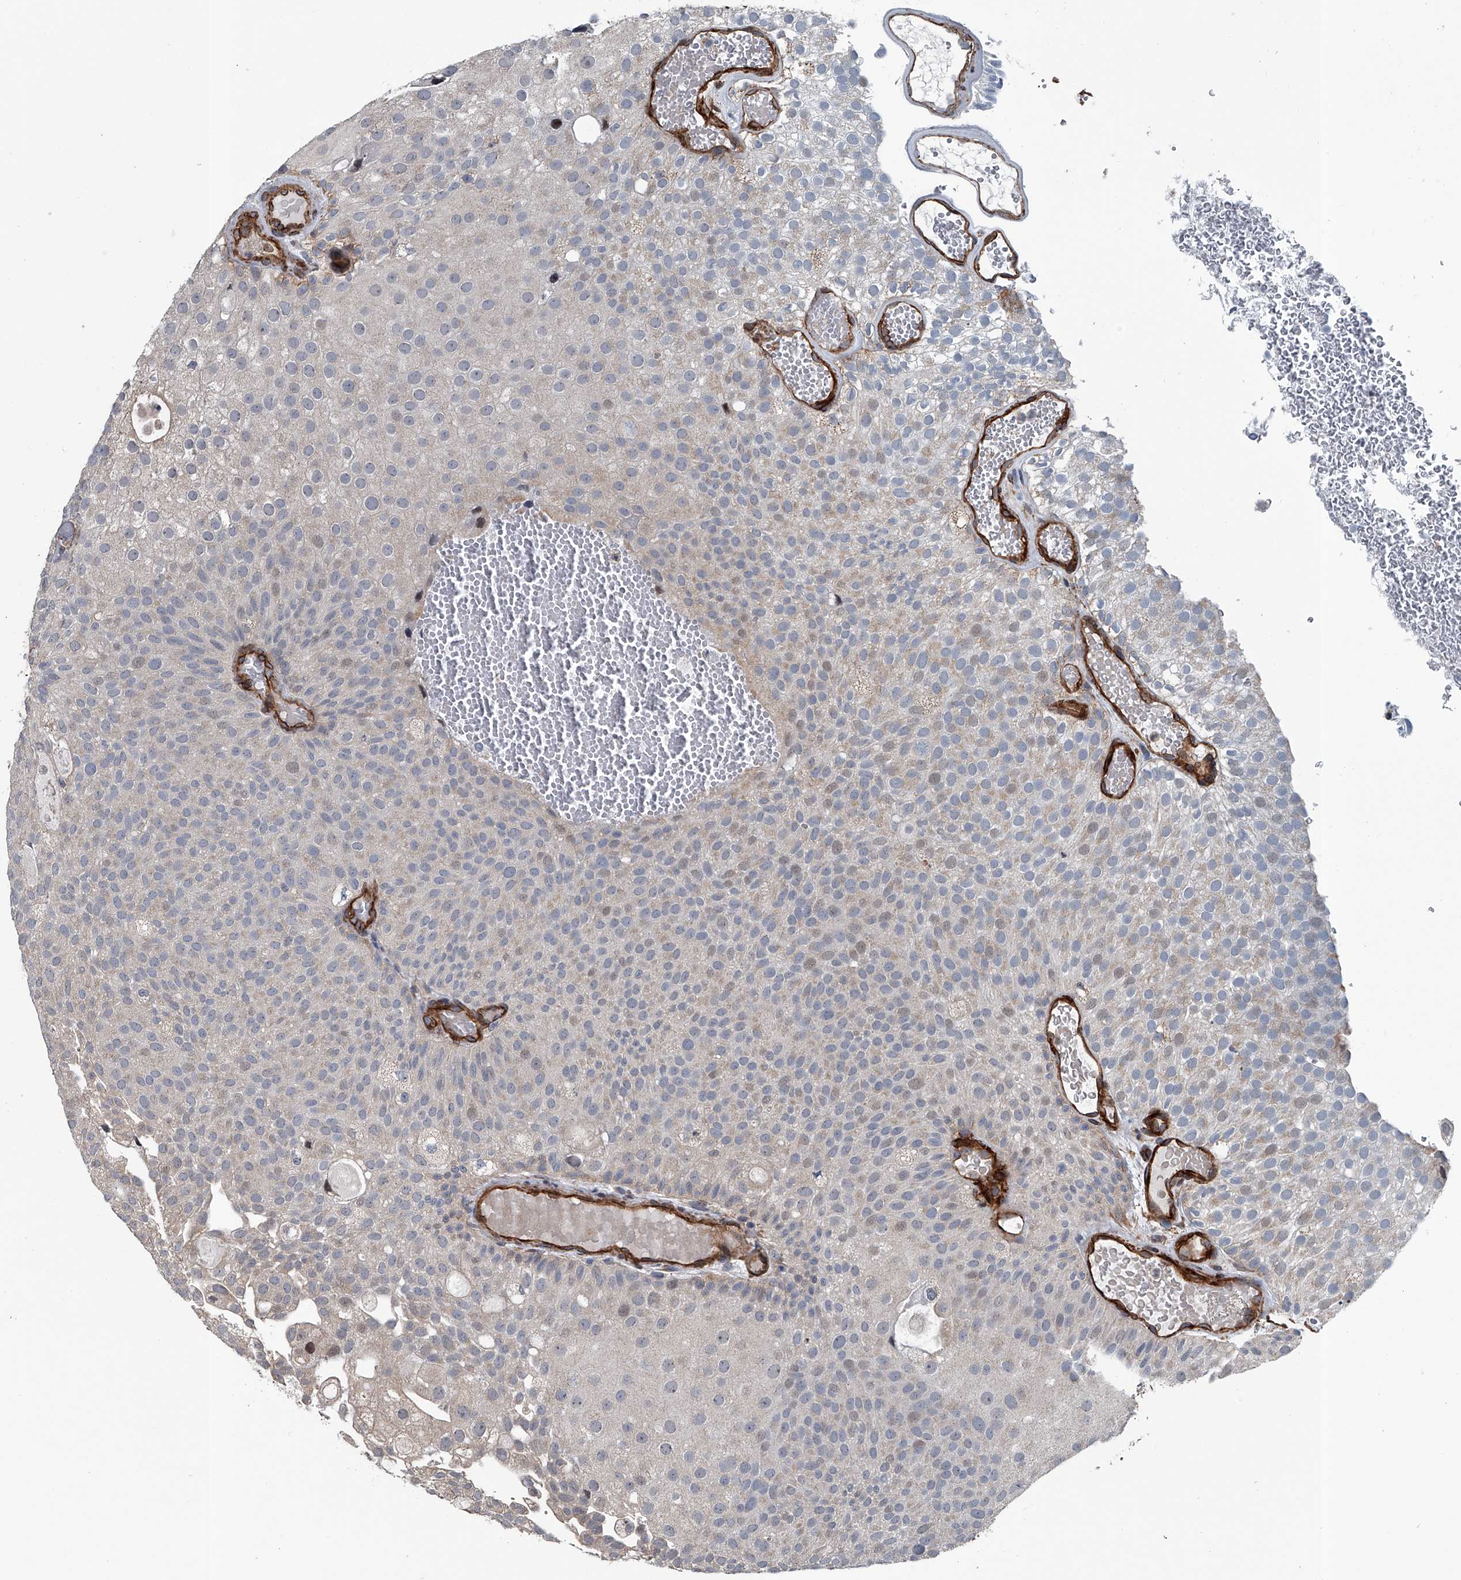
{"staining": {"intensity": "weak", "quantity": "<25%", "location": "nuclear"}, "tissue": "urothelial cancer", "cell_type": "Tumor cells", "image_type": "cancer", "snomed": [{"axis": "morphology", "description": "Urothelial carcinoma, Low grade"}, {"axis": "topography", "description": "Urinary bladder"}], "caption": "The immunohistochemistry micrograph has no significant expression in tumor cells of urothelial cancer tissue.", "gene": "LDLRAD2", "patient": {"sex": "male", "age": 78}}